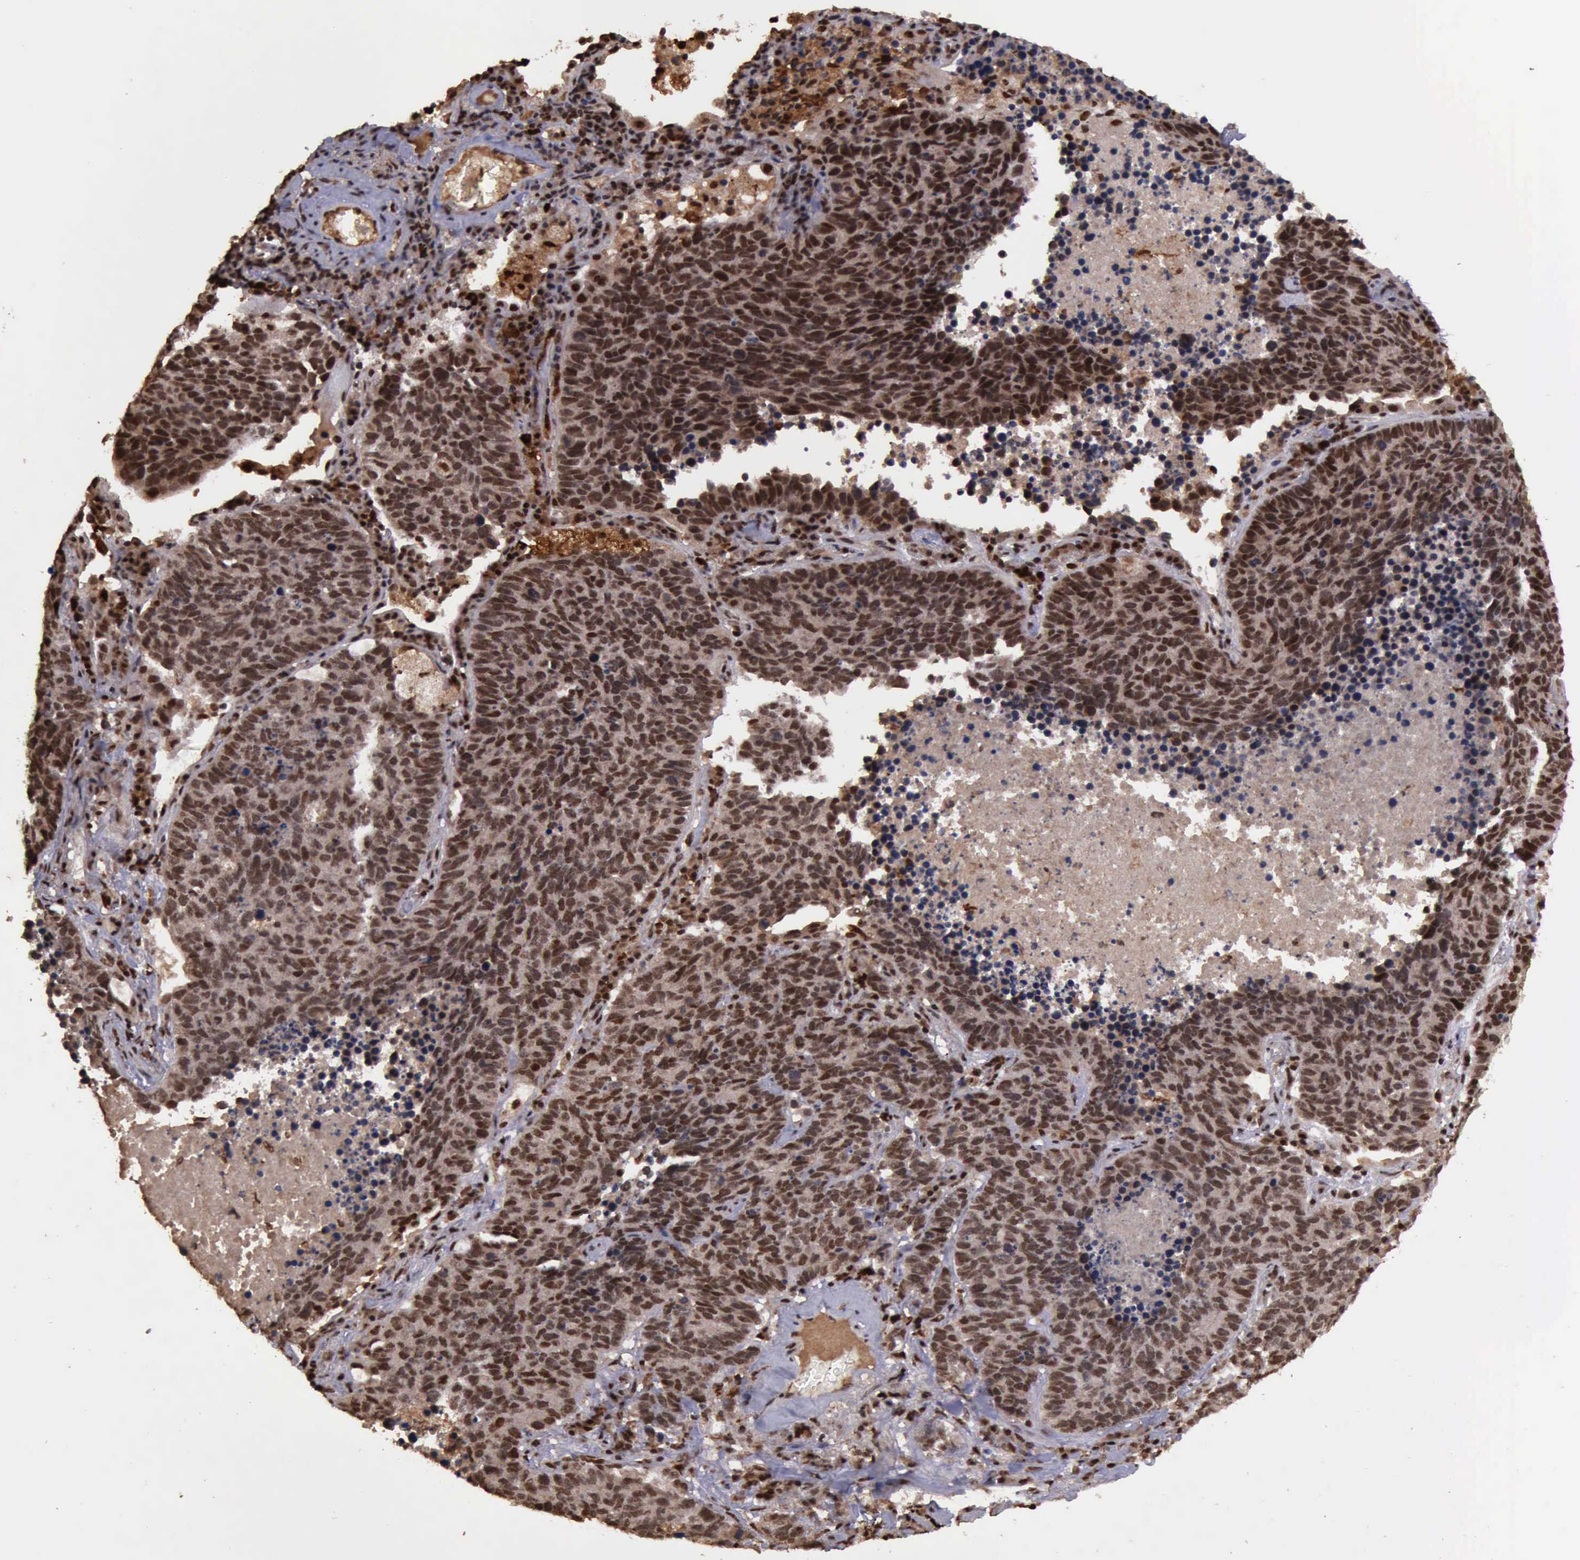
{"staining": {"intensity": "strong", "quantity": ">75%", "location": "nuclear"}, "tissue": "lung cancer", "cell_type": "Tumor cells", "image_type": "cancer", "snomed": [{"axis": "morphology", "description": "Neoplasm, malignant, NOS"}, {"axis": "topography", "description": "Lung"}], "caption": "This photomicrograph reveals neoplasm (malignant) (lung) stained with immunohistochemistry (IHC) to label a protein in brown. The nuclear of tumor cells show strong positivity for the protein. Nuclei are counter-stained blue.", "gene": "TRMT2A", "patient": {"sex": "female", "age": 75}}